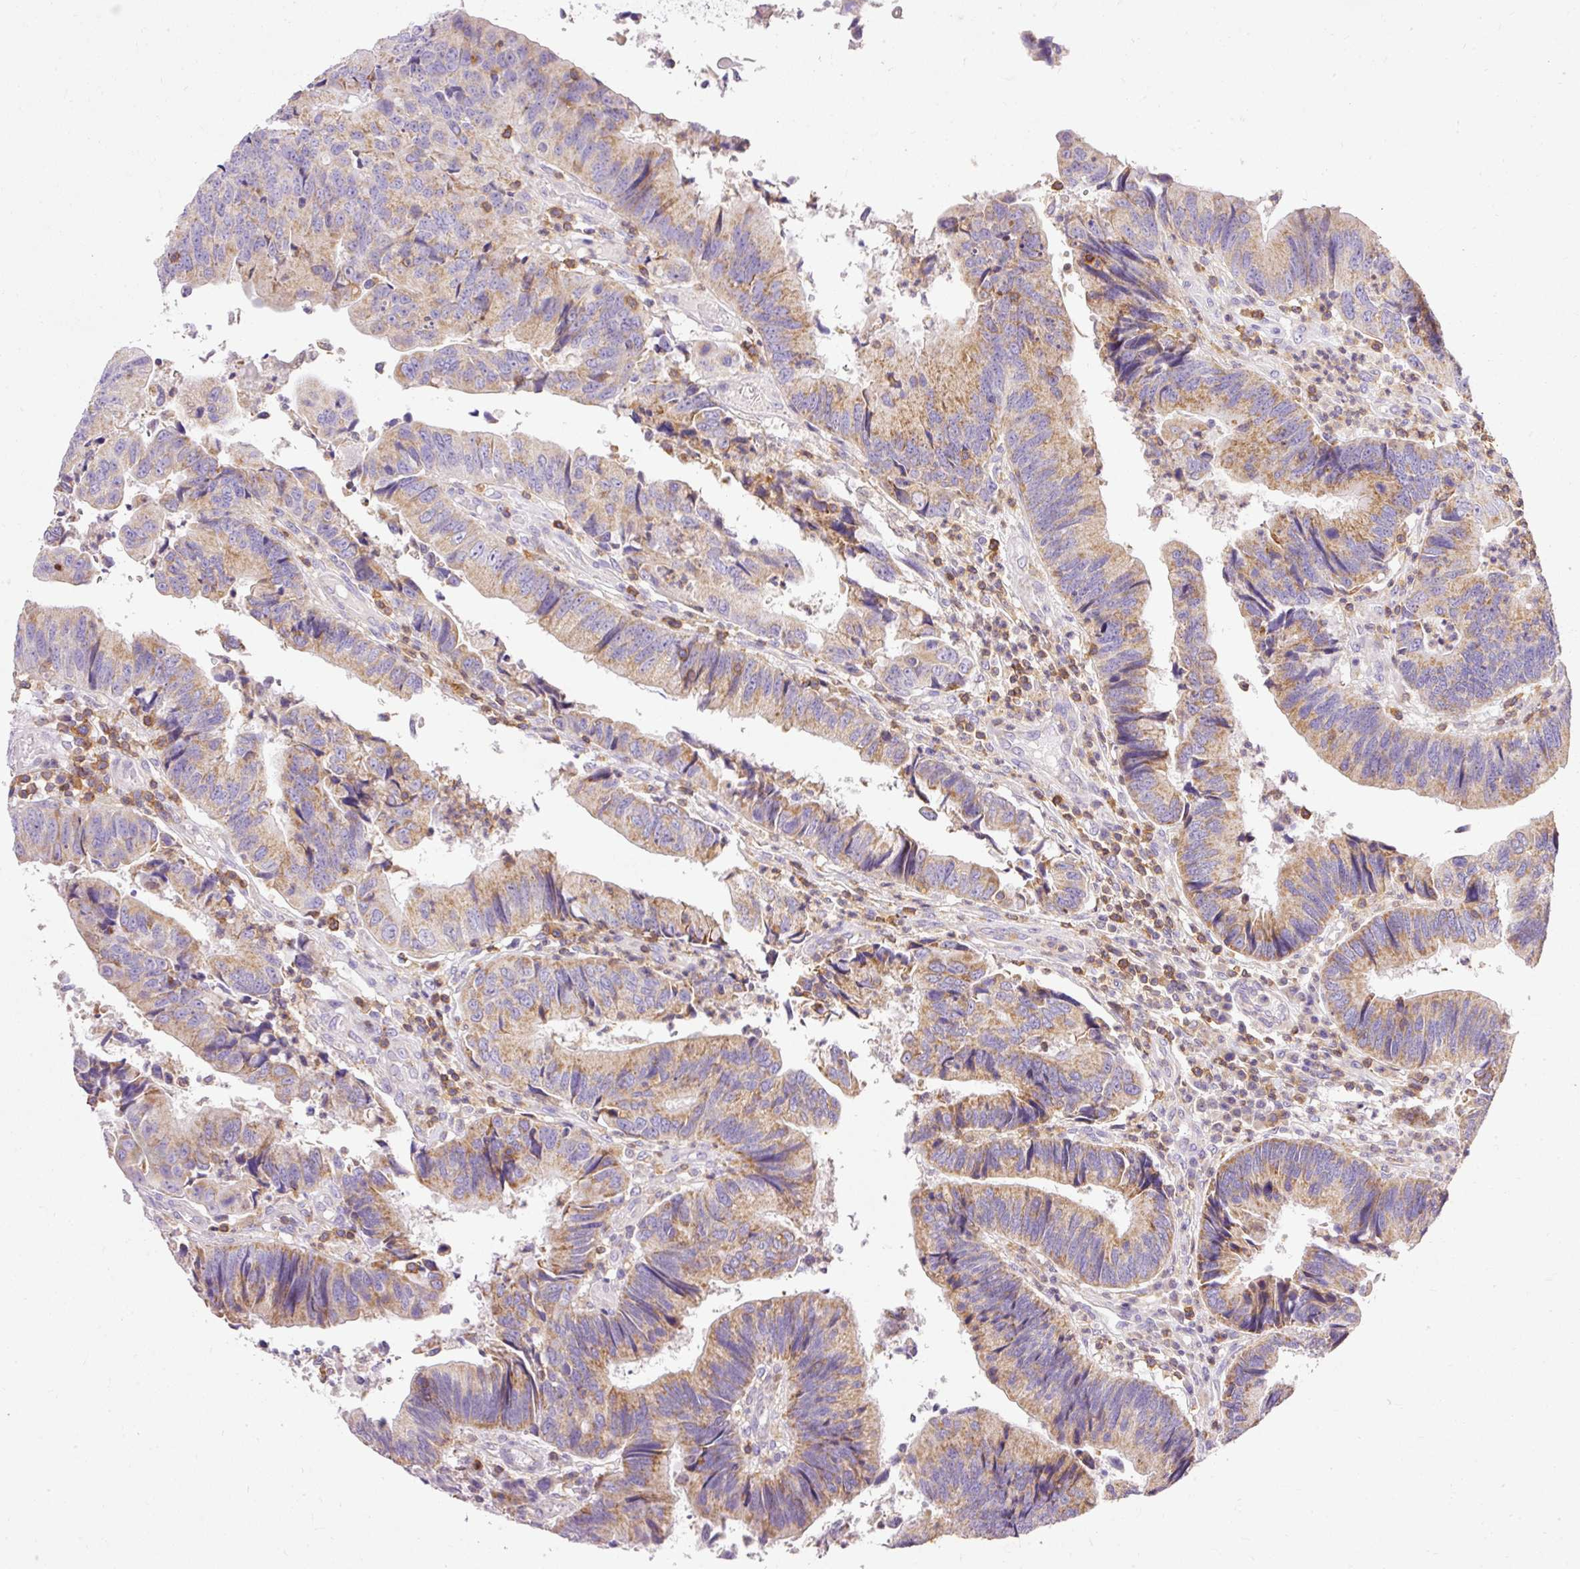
{"staining": {"intensity": "moderate", "quantity": ">75%", "location": "cytoplasmic/membranous"}, "tissue": "colorectal cancer", "cell_type": "Tumor cells", "image_type": "cancer", "snomed": [{"axis": "morphology", "description": "Adenocarcinoma, NOS"}, {"axis": "topography", "description": "Colon"}], "caption": "Immunohistochemistry staining of adenocarcinoma (colorectal), which shows medium levels of moderate cytoplasmic/membranous staining in approximately >75% of tumor cells indicating moderate cytoplasmic/membranous protein positivity. The staining was performed using DAB (3,3'-diaminobenzidine) (brown) for protein detection and nuclei were counterstained in hematoxylin (blue).", "gene": "IMMT", "patient": {"sex": "female", "age": 67}}